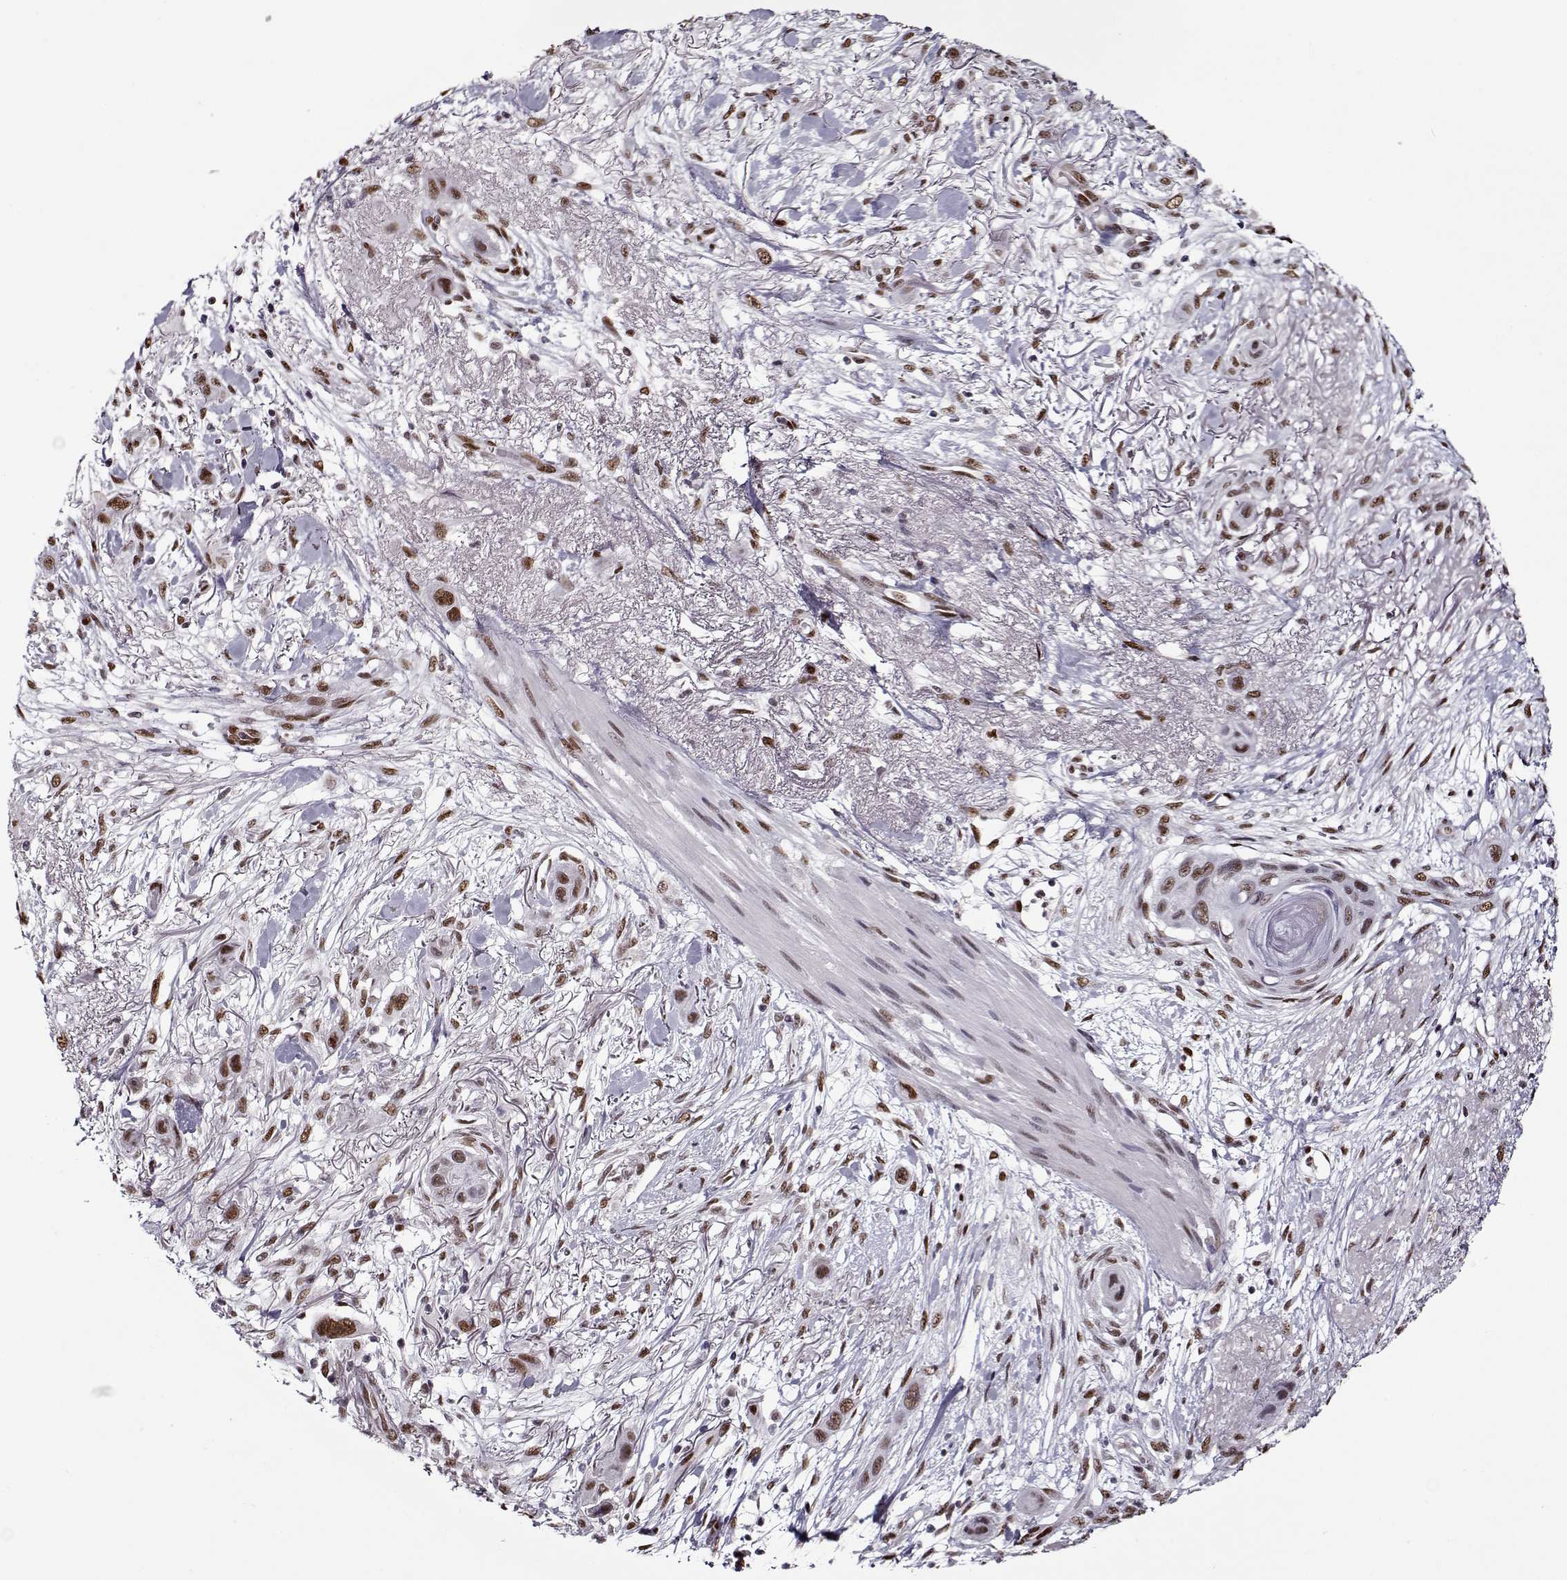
{"staining": {"intensity": "moderate", "quantity": ">75%", "location": "nuclear"}, "tissue": "skin cancer", "cell_type": "Tumor cells", "image_type": "cancer", "snomed": [{"axis": "morphology", "description": "Squamous cell carcinoma, NOS"}, {"axis": "topography", "description": "Skin"}], "caption": "Immunohistochemistry (IHC) (DAB (3,3'-diaminobenzidine)) staining of squamous cell carcinoma (skin) shows moderate nuclear protein staining in about >75% of tumor cells. (DAB IHC with brightfield microscopy, high magnification).", "gene": "PRMT8", "patient": {"sex": "male", "age": 79}}